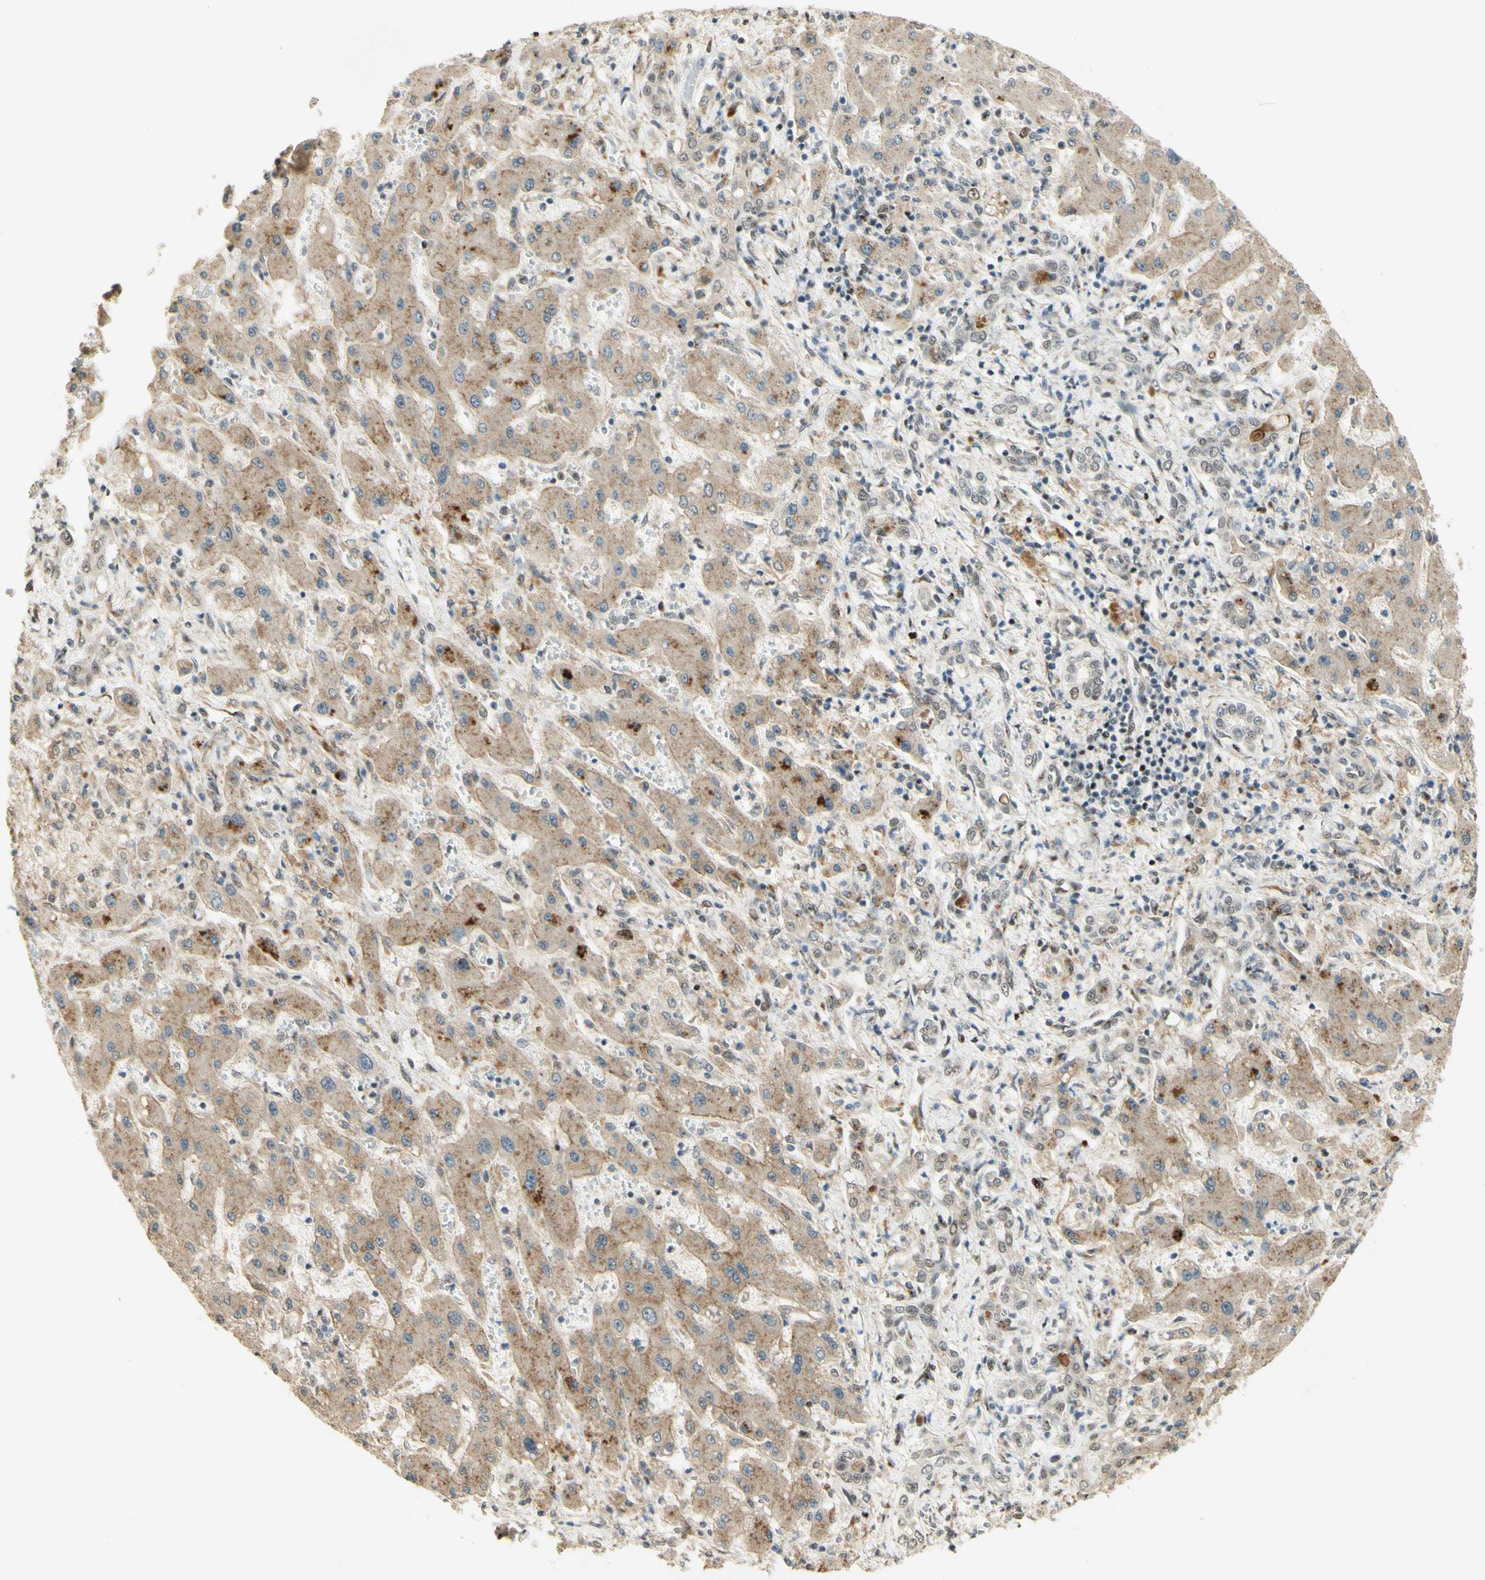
{"staining": {"intensity": "moderate", "quantity": "25%-75%", "location": "cytoplasmic/membranous"}, "tissue": "liver cancer", "cell_type": "Tumor cells", "image_type": "cancer", "snomed": [{"axis": "morphology", "description": "Cholangiocarcinoma"}, {"axis": "topography", "description": "Liver"}], "caption": "High-power microscopy captured an IHC photomicrograph of cholangiocarcinoma (liver), revealing moderate cytoplasmic/membranous staining in approximately 25%-75% of tumor cells.", "gene": "FOXP1", "patient": {"sex": "male", "age": 50}}